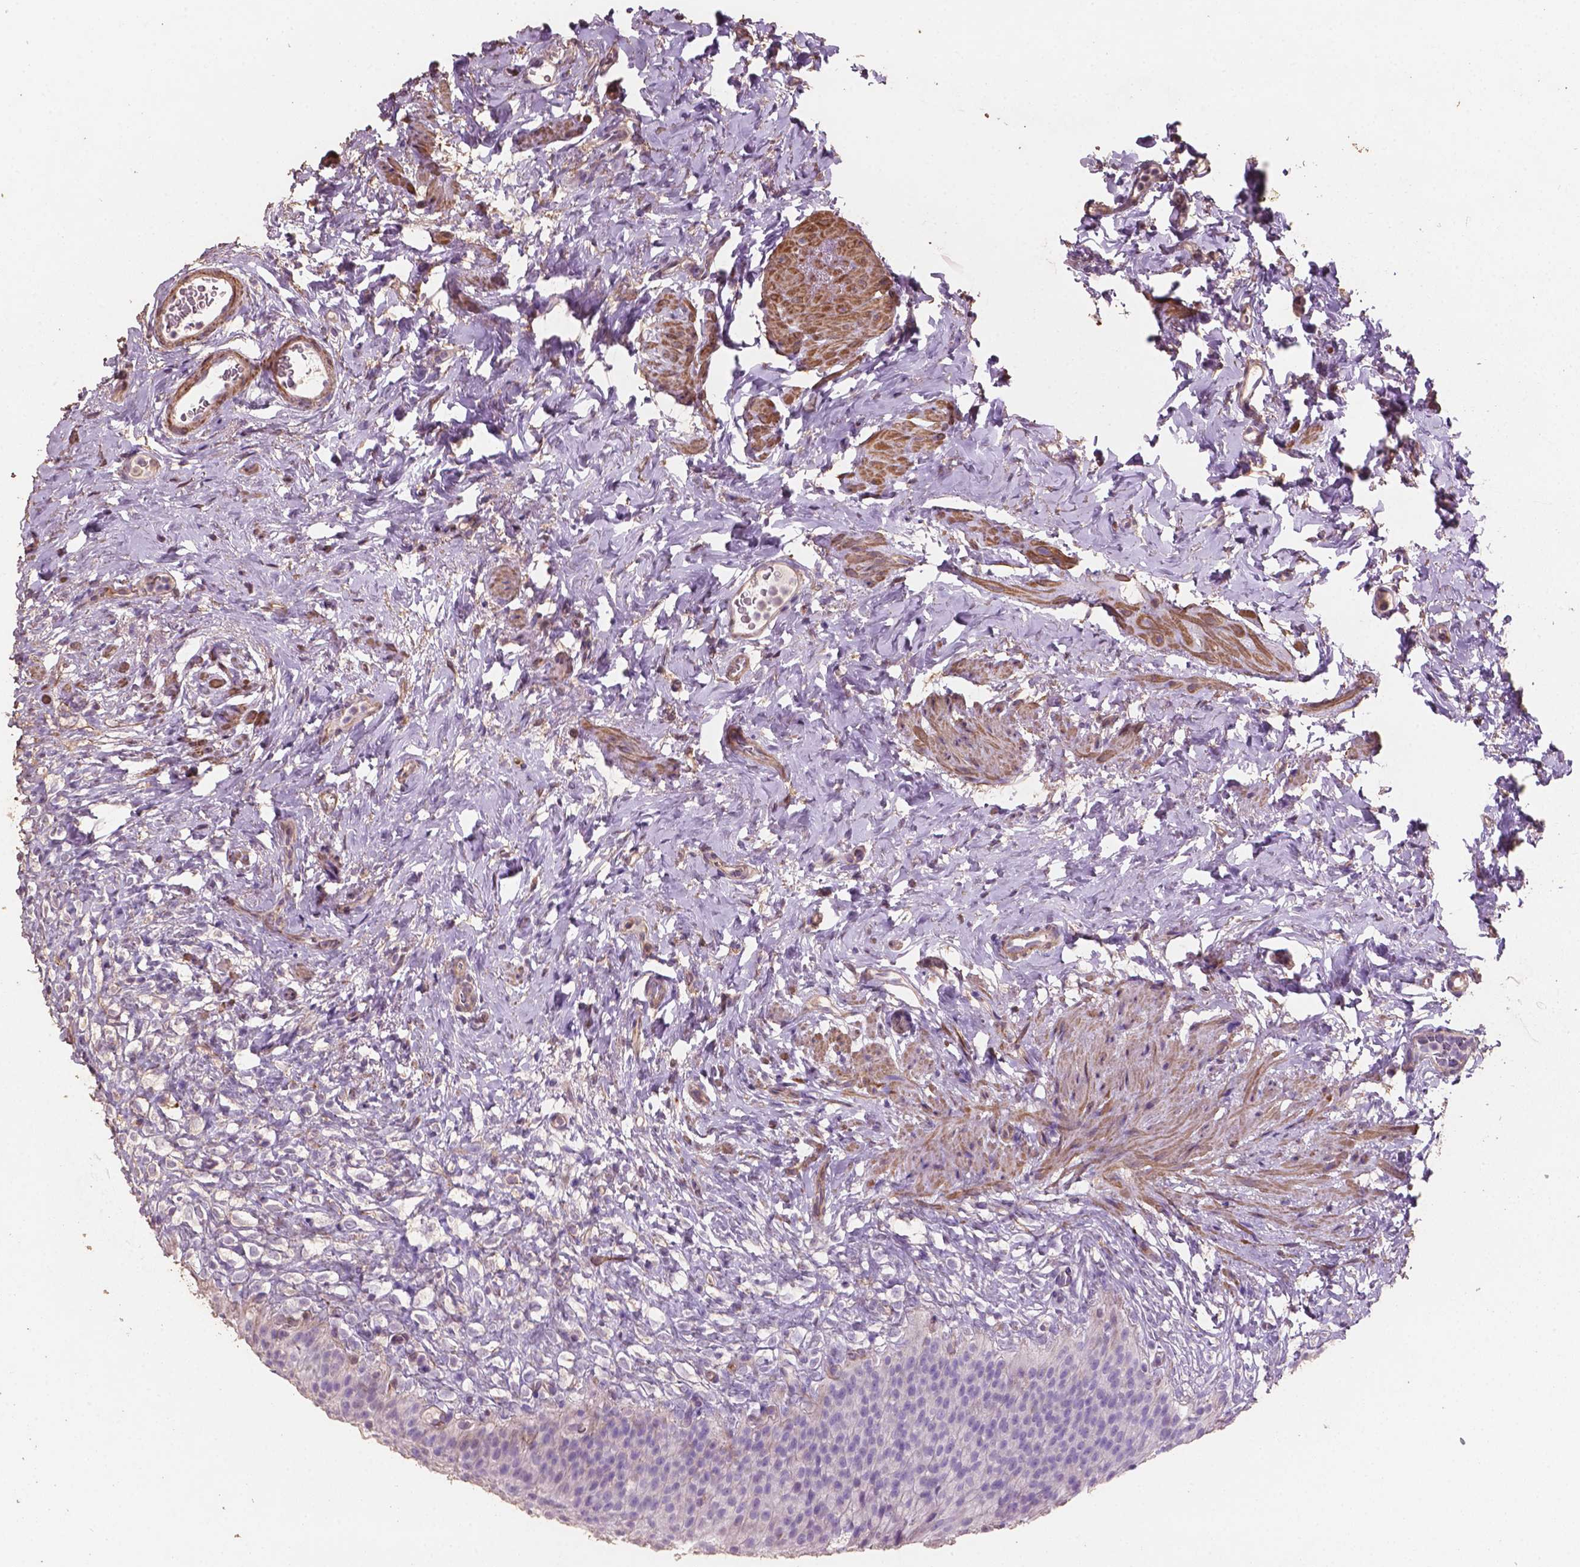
{"staining": {"intensity": "negative", "quantity": "none", "location": "none"}, "tissue": "urinary bladder", "cell_type": "Urothelial cells", "image_type": "normal", "snomed": [{"axis": "morphology", "description": "Normal tissue, NOS"}, {"axis": "topography", "description": "Urinary bladder"}, {"axis": "topography", "description": "Prostate"}], "caption": "High power microscopy image of an immunohistochemistry (IHC) histopathology image of benign urinary bladder, revealing no significant staining in urothelial cells.", "gene": "COMMD4", "patient": {"sex": "male", "age": 76}}